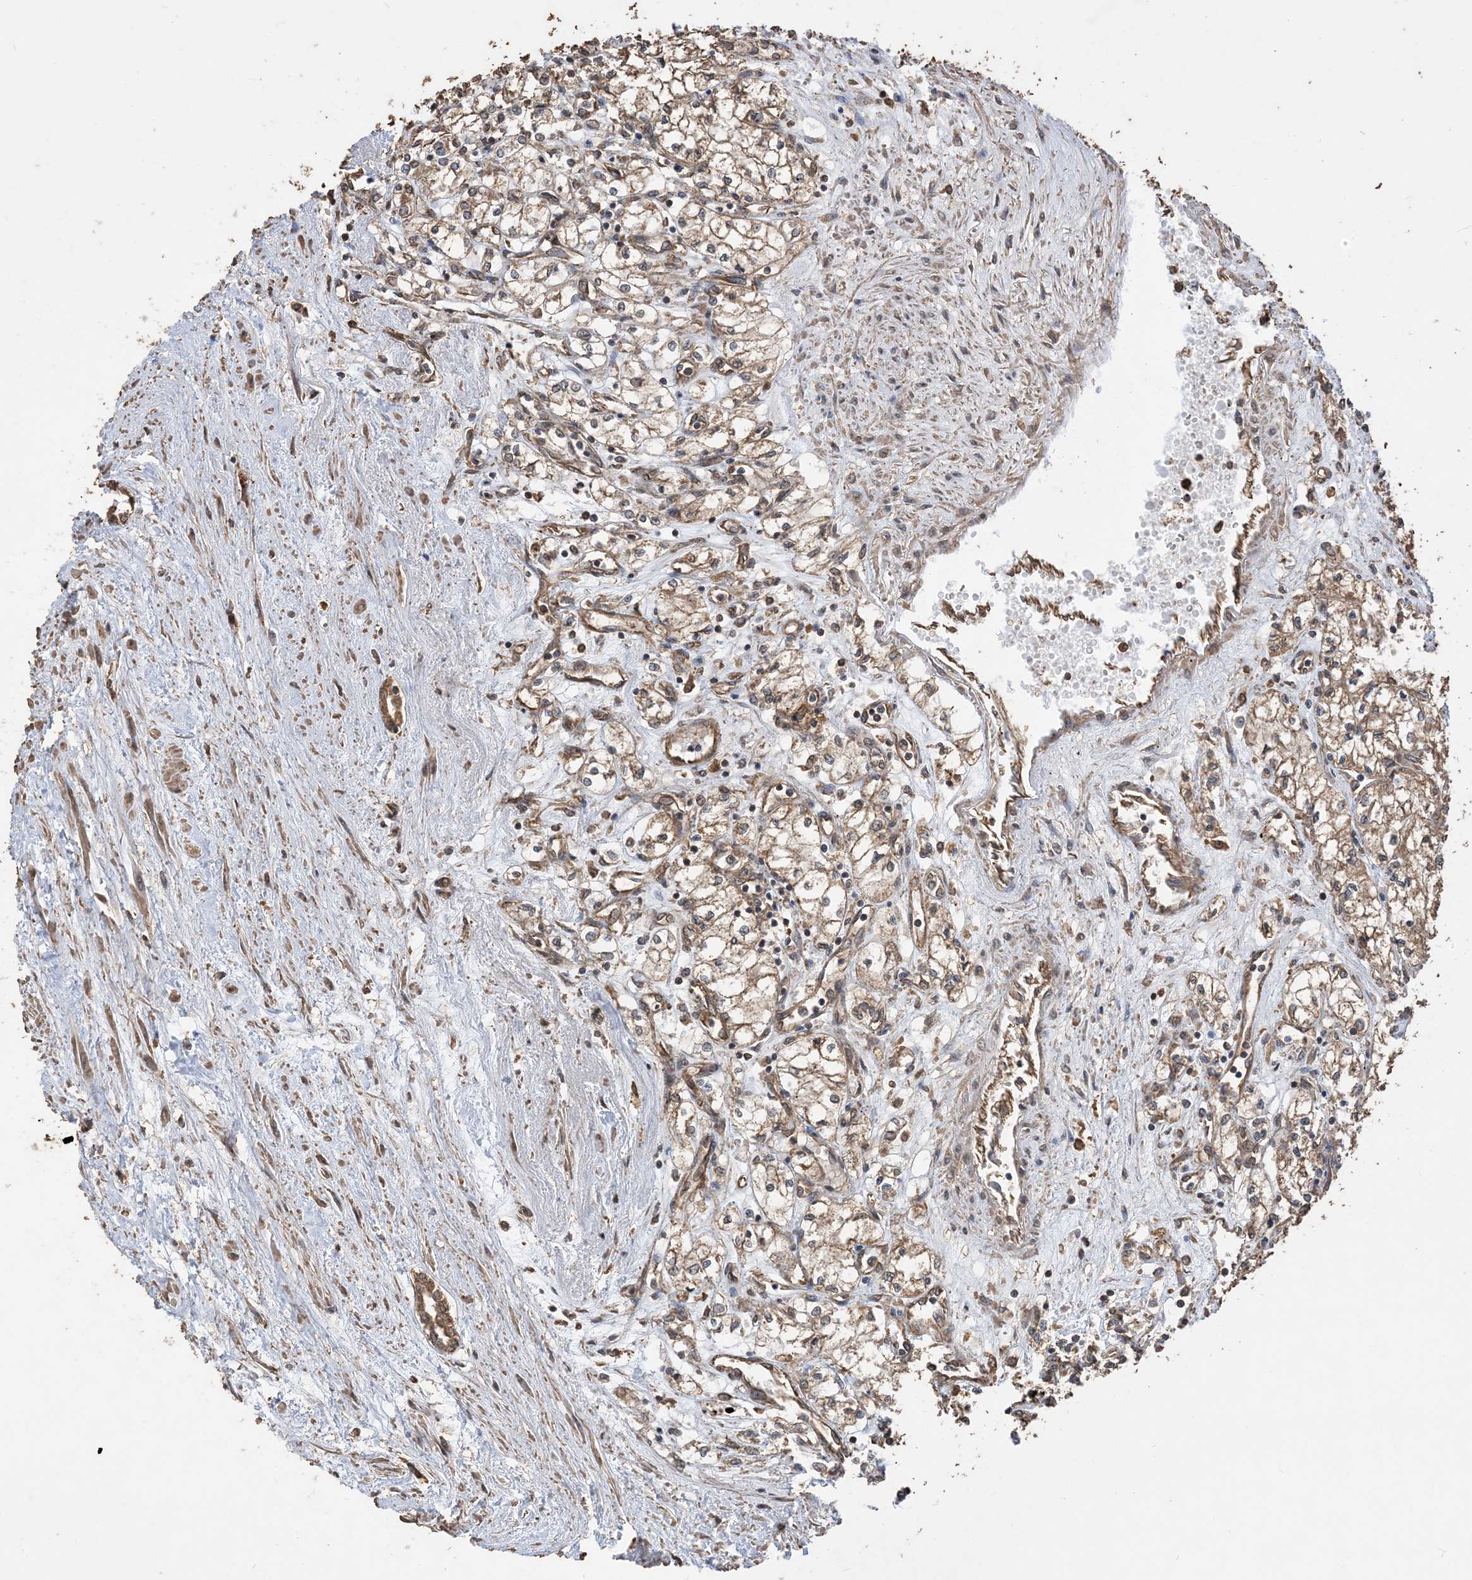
{"staining": {"intensity": "moderate", "quantity": ">75%", "location": "cytoplasmic/membranous"}, "tissue": "renal cancer", "cell_type": "Tumor cells", "image_type": "cancer", "snomed": [{"axis": "morphology", "description": "Adenocarcinoma, NOS"}, {"axis": "topography", "description": "Kidney"}], "caption": "Brown immunohistochemical staining in human renal cancer (adenocarcinoma) displays moderate cytoplasmic/membranous positivity in approximately >75% of tumor cells.", "gene": "ZKSCAN5", "patient": {"sex": "male", "age": 59}}